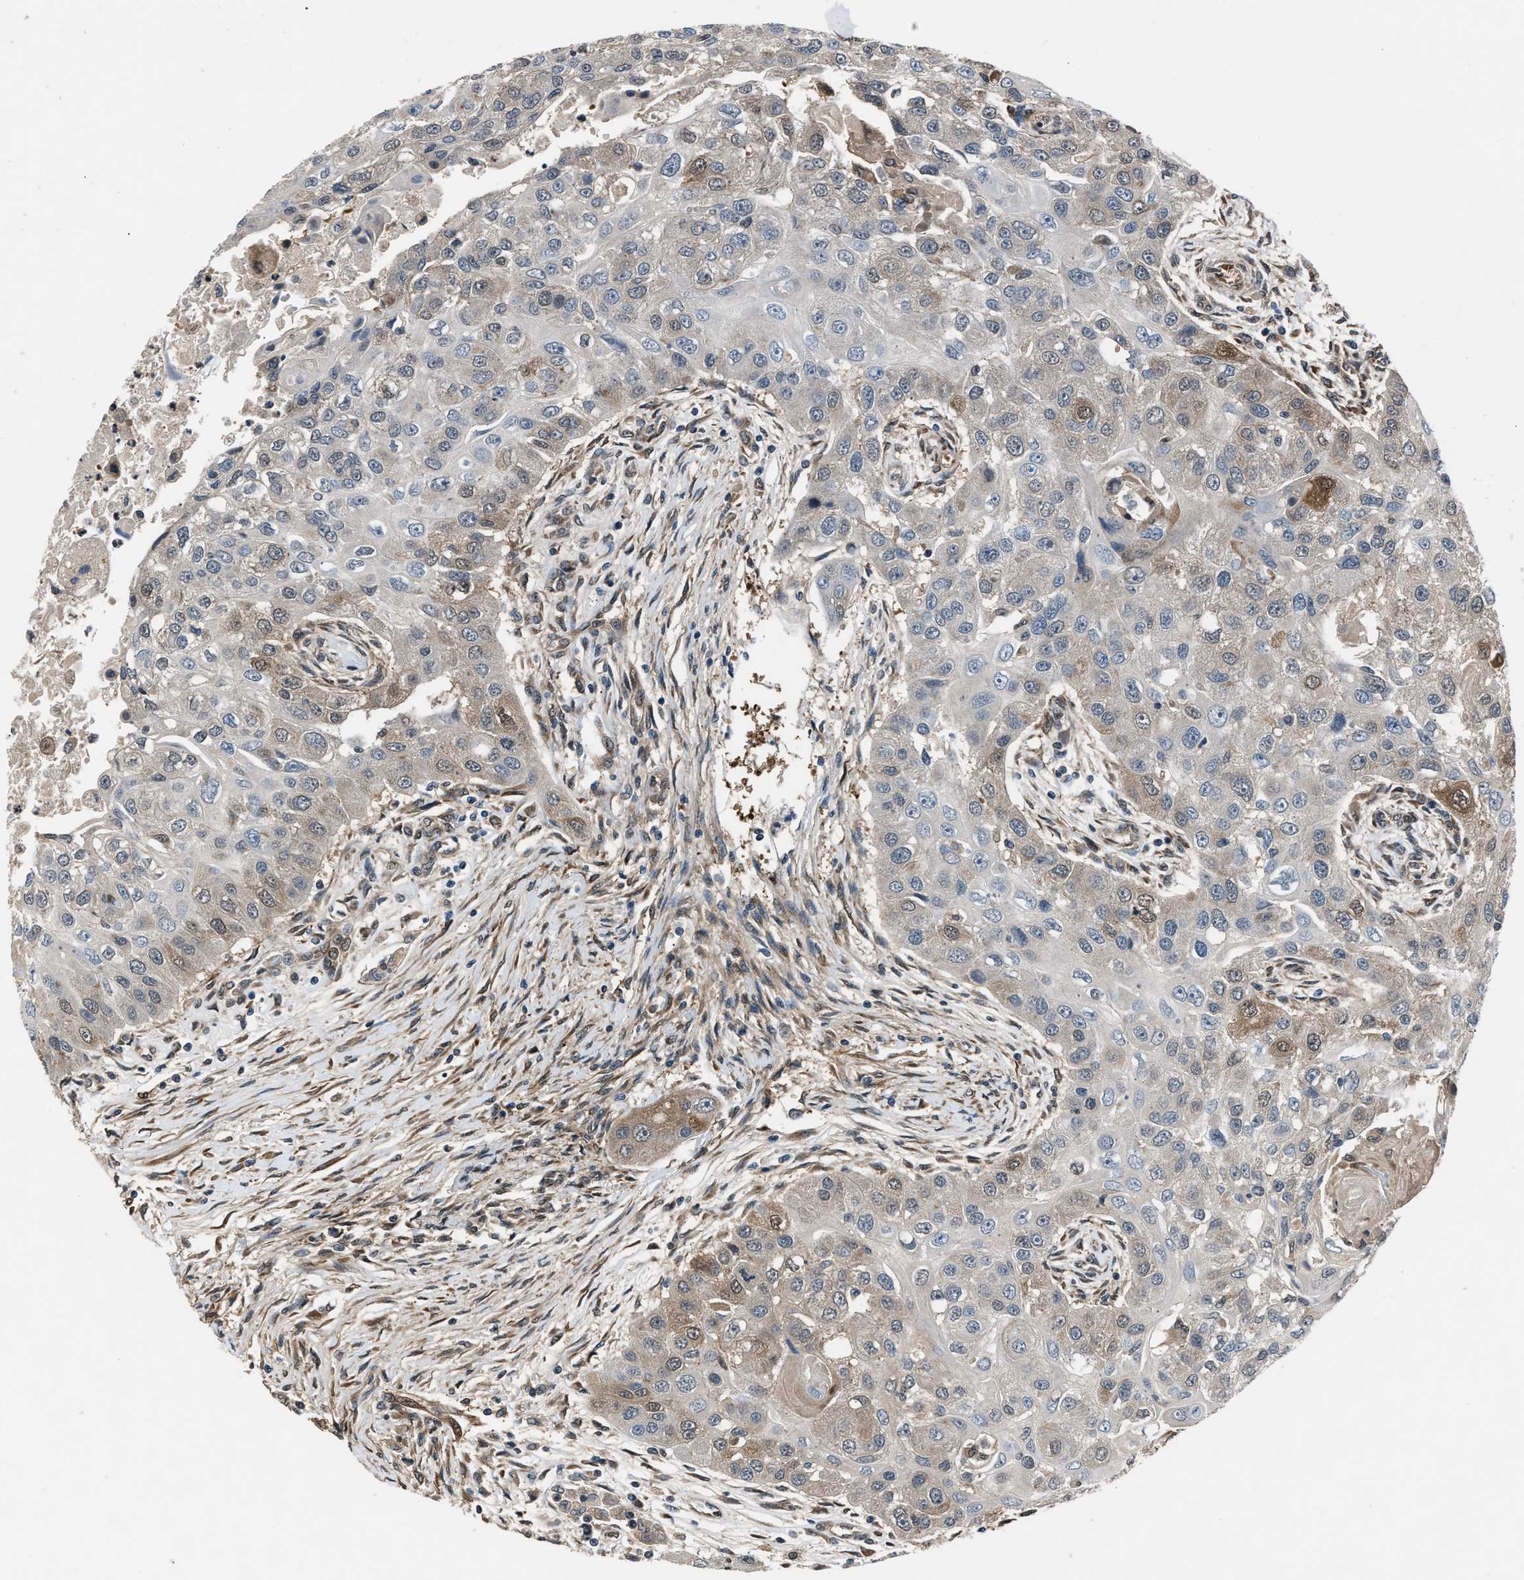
{"staining": {"intensity": "moderate", "quantity": "<25%", "location": "cytoplasmic/membranous"}, "tissue": "head and neck cancer", "cell_type": "Tumor cells", "image_type": "cancer", "snomed": [{"axis": "morphology", "description": "Normal tissue, NOS"}, {"axis": "morphology", "description": "Squamous cell carcinoma, NOS"}, {"axis": "topography", "description": "Skeletal muscle"}, {"axis": "topography", "description": "Head-Neck"}], "caption": "Protein expression analysis of human head and neck cancer (squamous cell carcinoma) reveals moderate cytoplasmic/membranous expression in about <25% of tumor cells.", "gene": "TP53I3", "patient": {"sex": "male", "age": 51}}